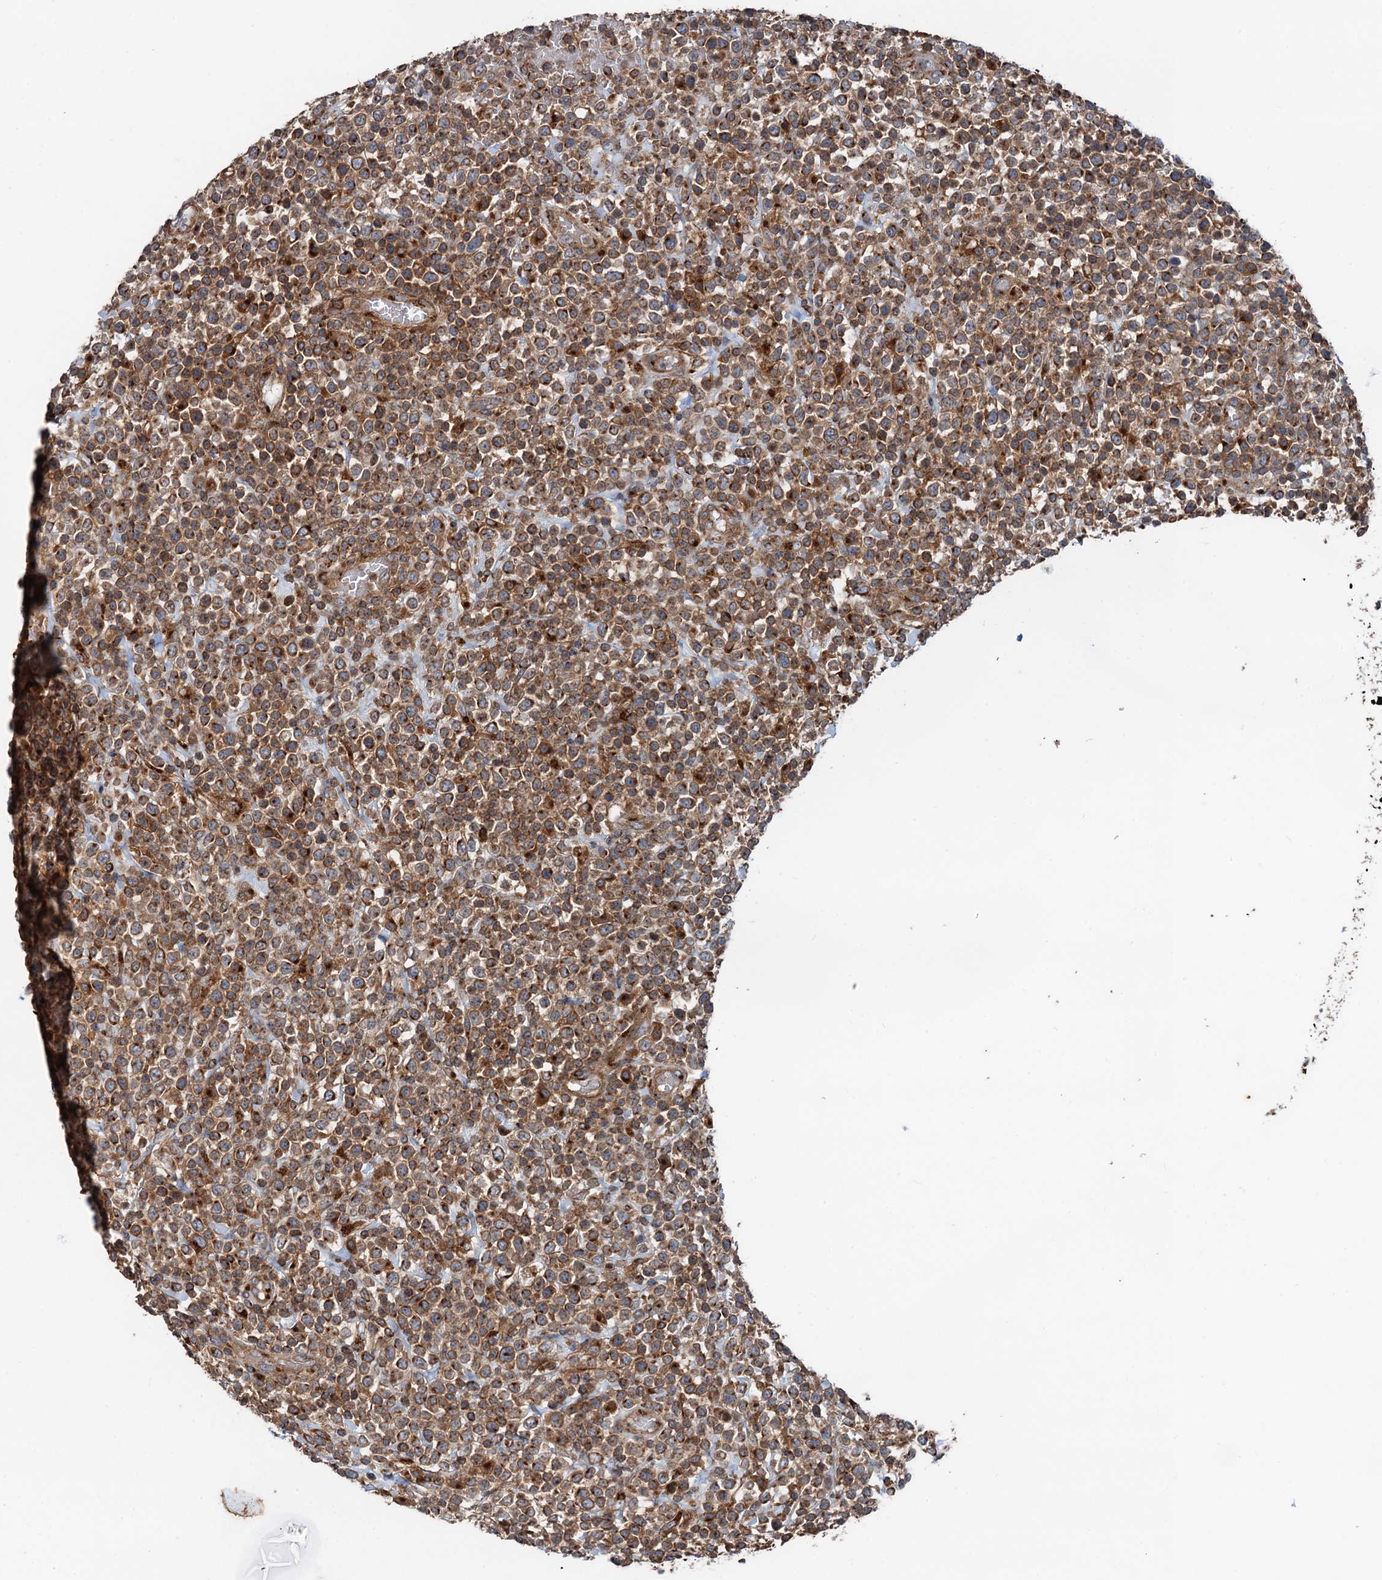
{"staining": {"intensity": "moderate", "quantity": ">75%", "location": "cytoplasmic/membranous"}, "tissue": "lymphoma", "cell_type": "Tumor cells", "image_type": "cancer", "snomed": [{"axis": "morphology", "description": "Malignant lymphoma, non-Hodgkin's type, High grade"}, {"axis": "topography", "description": "Colon"}], "caption": "Lymphoma was stained to show a protein in brown. There is medium levels of moderate cytoplasmic/membranous positivity in approximately >75% of tumor cells.", "gene": "ANKRD26", "patient": {"sex": "female", "age": 53}}